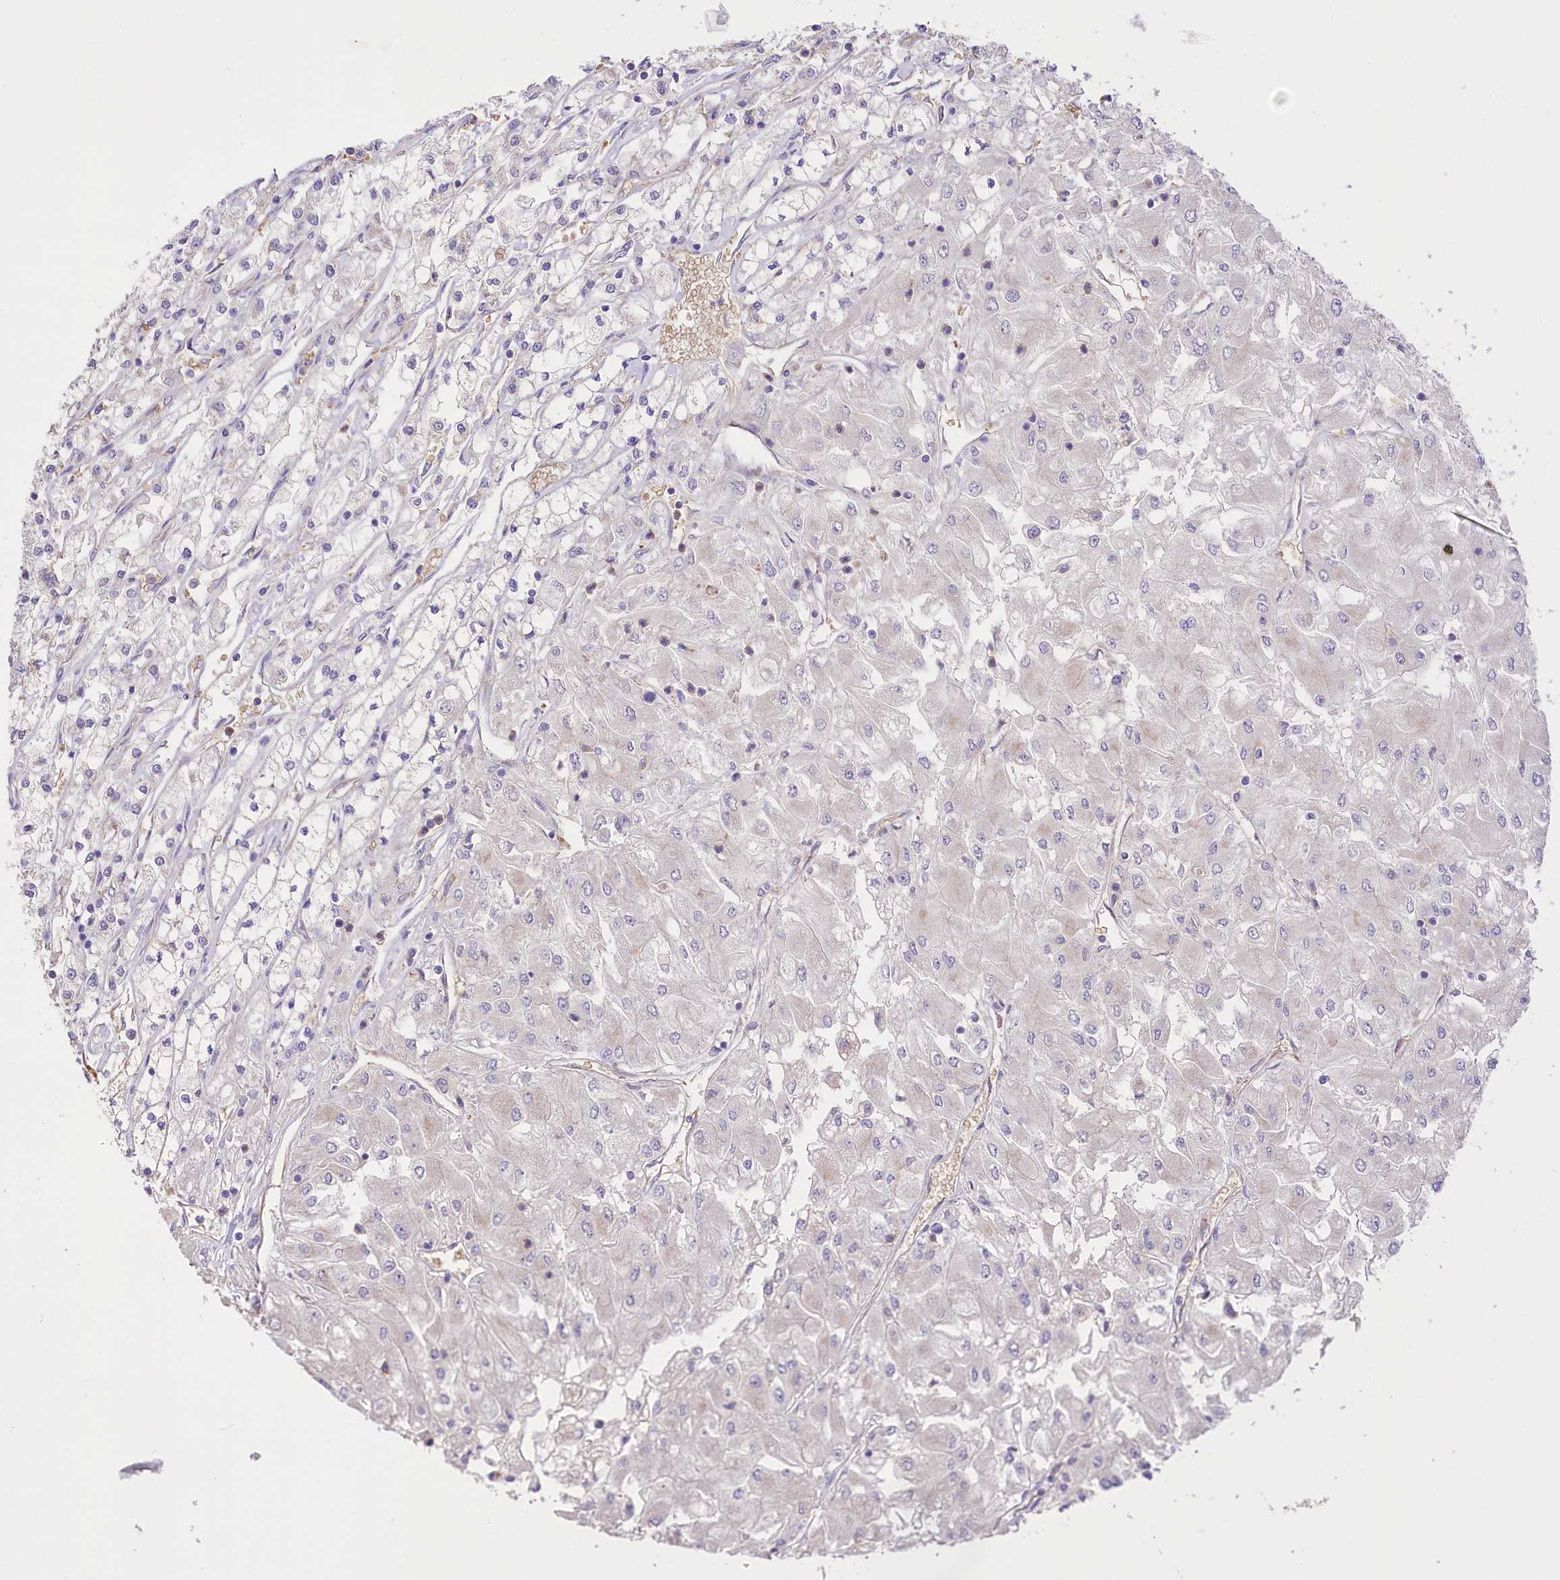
{"staining": {"intensity": "negative", "quantity": "none", "location": "none"}, "tissue": "renal cancer", "cell_type": "Tumor cells", "image_type": "cancer", "snomed": [{"axis": "morphology", "description": "Adenocarcinoma, NOS"}, {"axis": "topography", "description": "Kidney"}], "caption": "An immunohistochemistry (IHC) photomicrograph of renal cancer (adenocarcinoma) is shown. There is no staining in tumor cells of renal cancer (adenocarcinoma).", "gene": "PRSS53", "patient": {"sex": "male", "age": 80}}